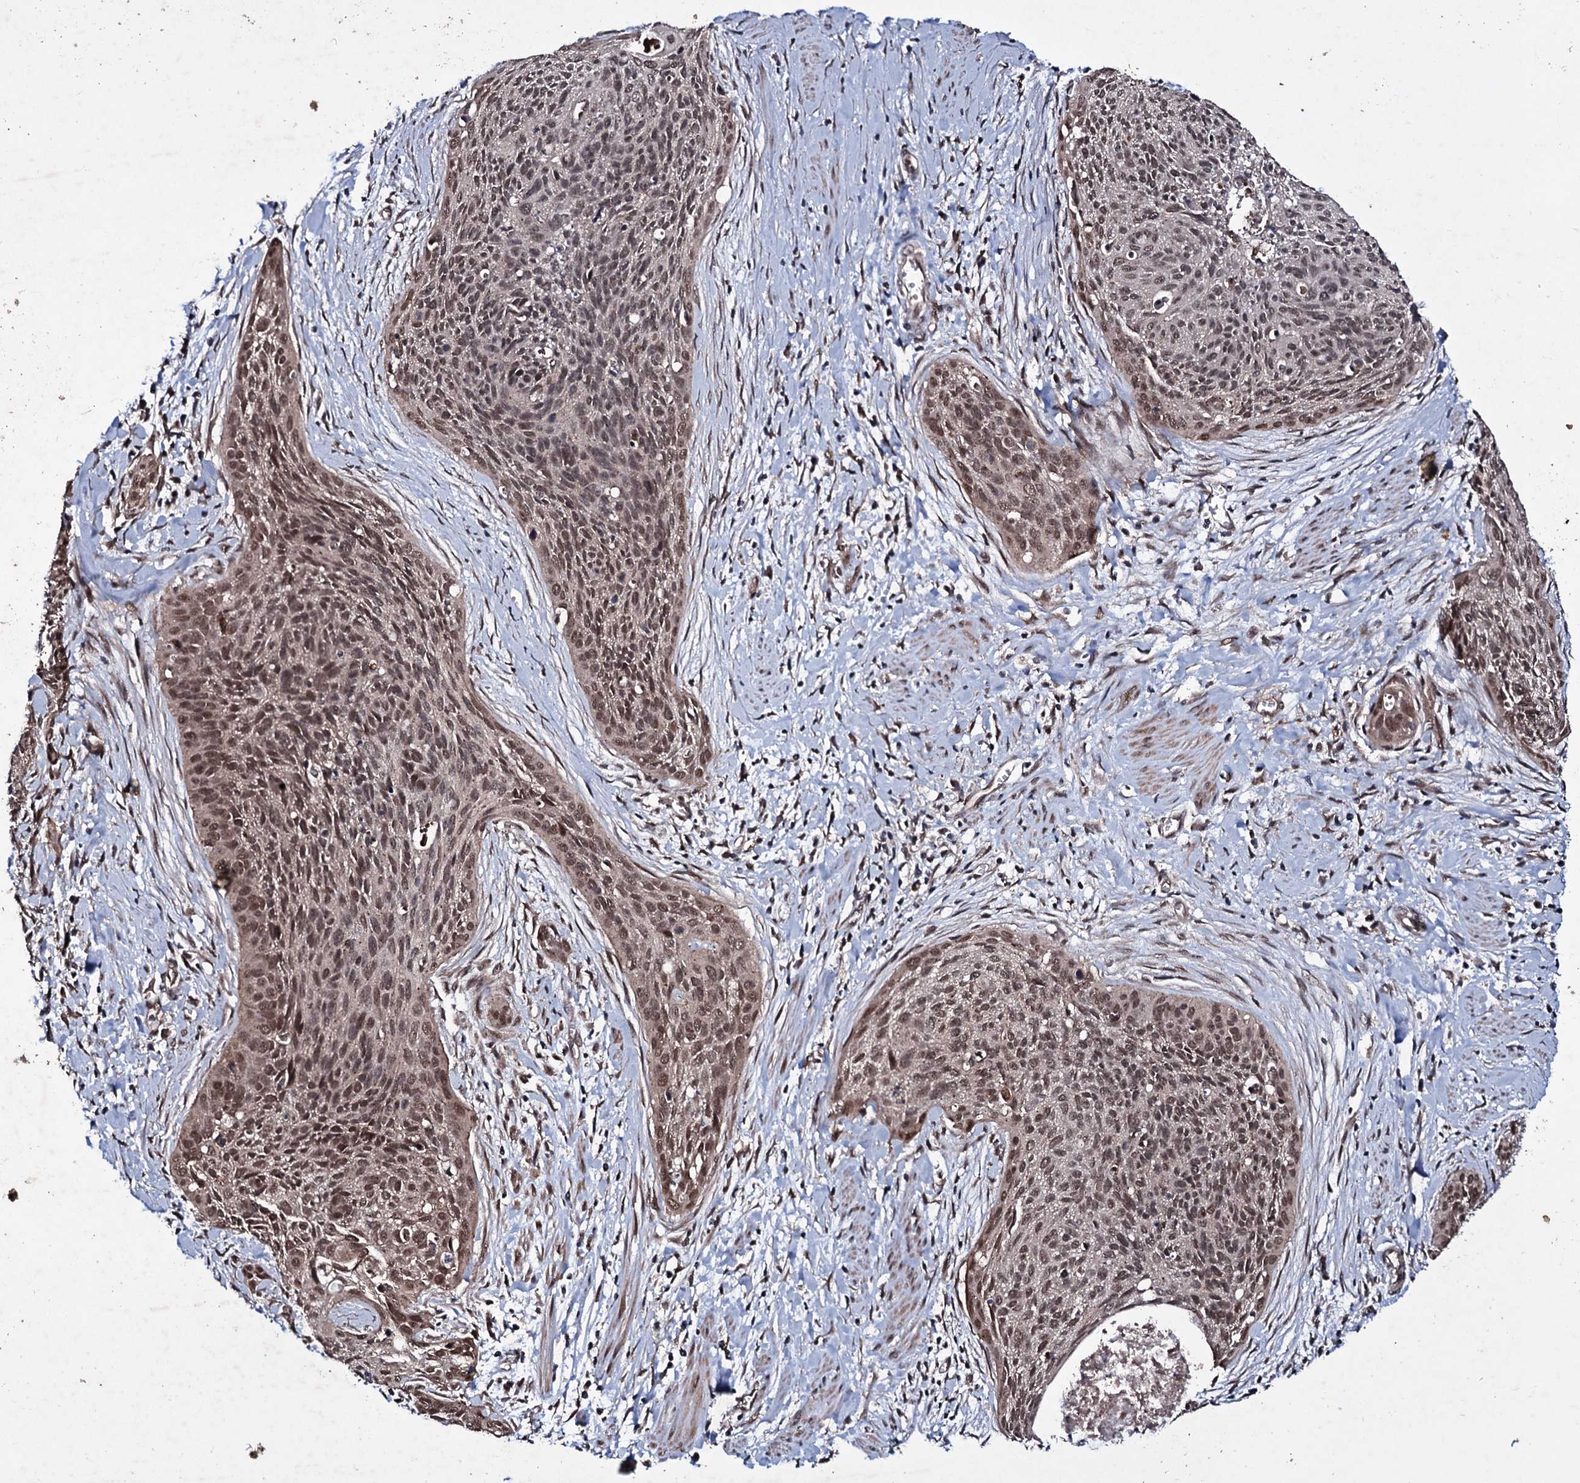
{"staining": {"intensity": "moderate", "quantity": ">75%", "location": "nuclear"}, "tissue": "cervical cancer", "cell_type": "Tumor cells", "image_type": "cancer", "snomed": [{"axis": "morphology", "description": "Squamous cell carcinoma, NOS"}, {"axis": "topography", "description": "Cervix"}], "caption": "Cervical cancer (squamous cell carcinoma) stained for a protein (brown) displays moderate nuclear positive positivity in approximately >75% of tumor cells.", "gene": "MRPS31", "patient": {"sex": "female", "age": 55}}